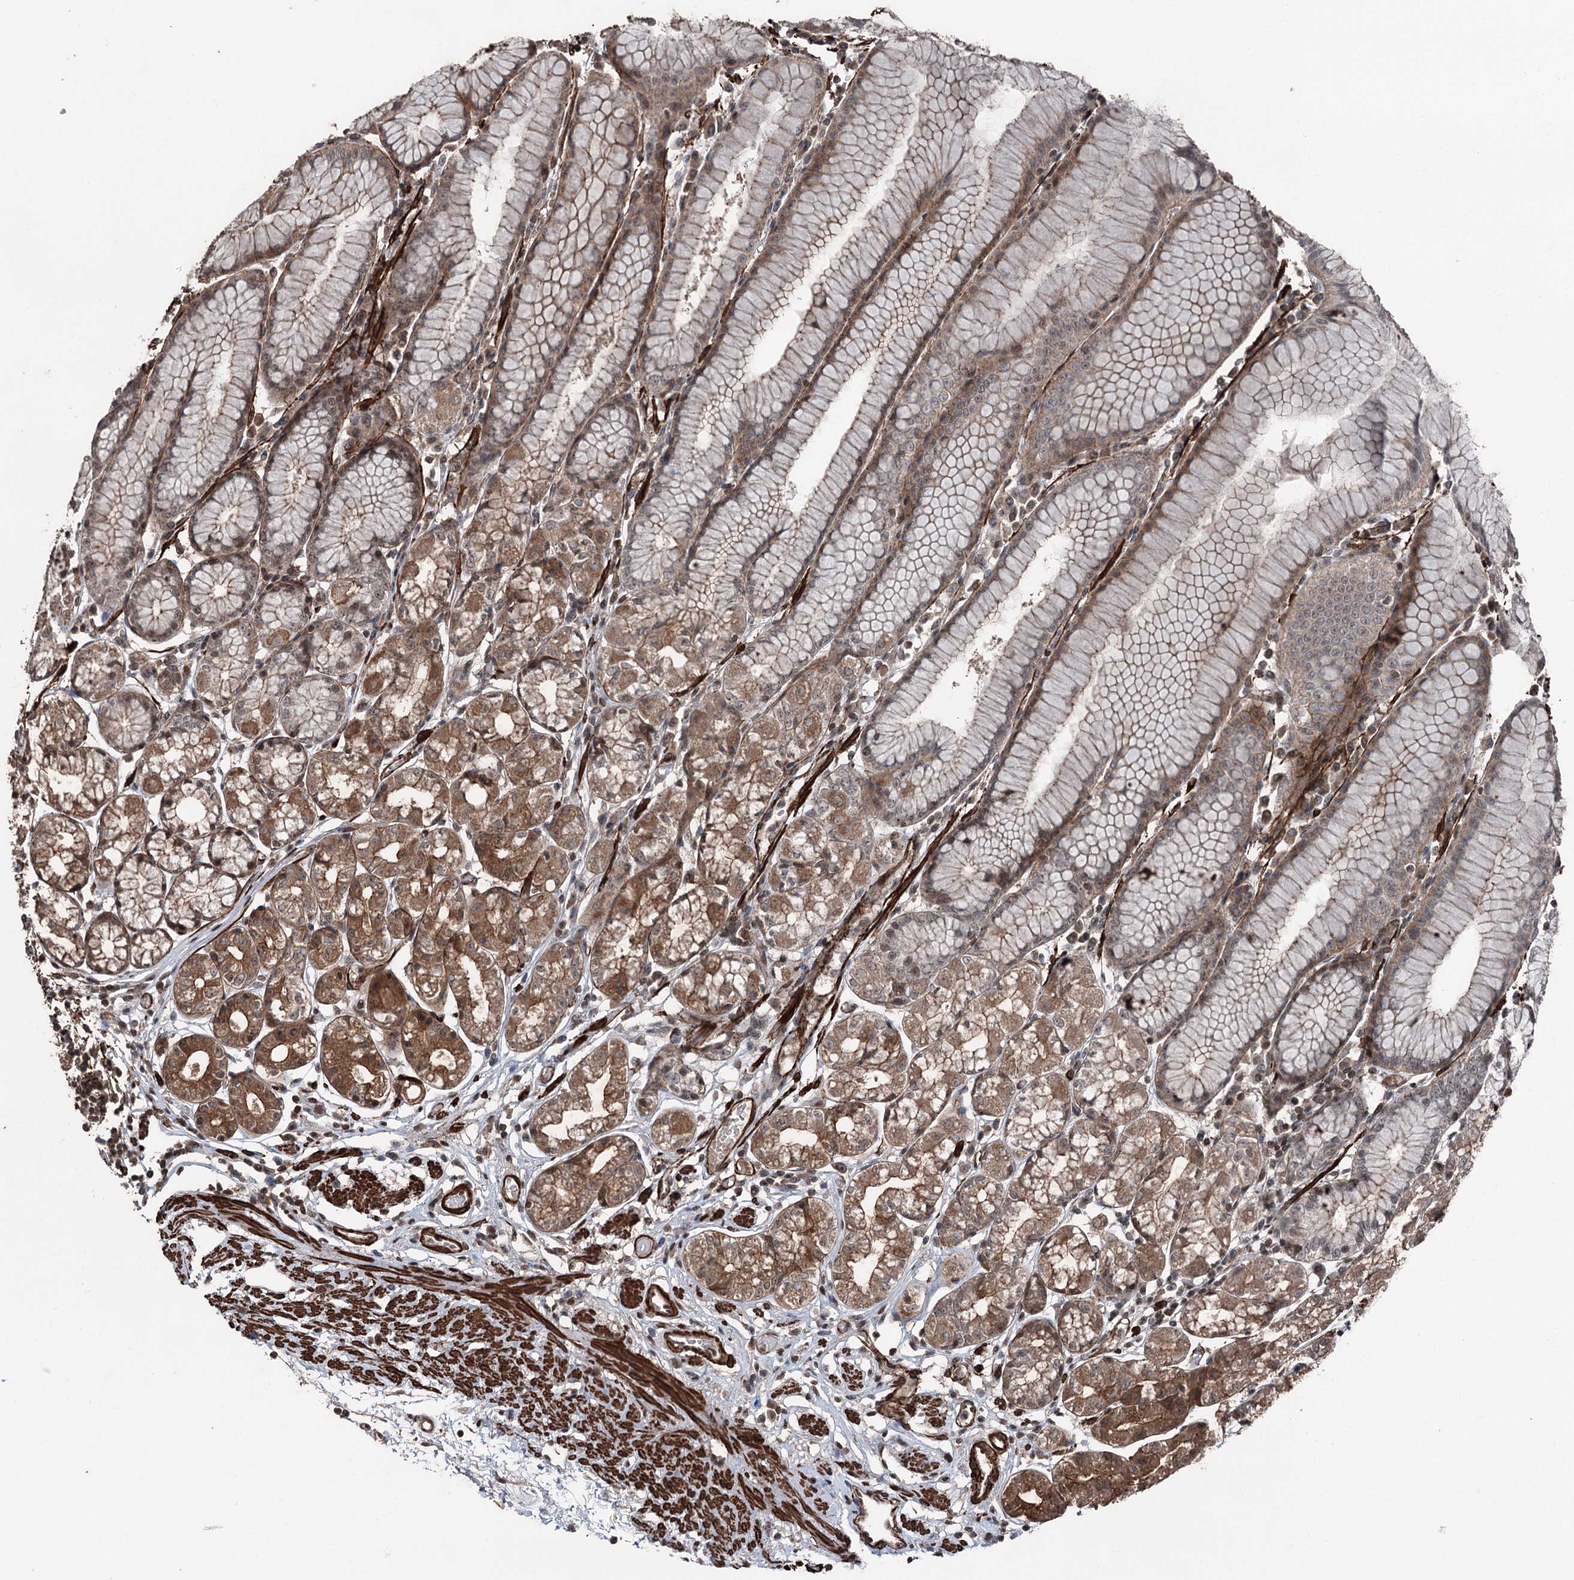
{"staining": {"intensity": "moderate", "quantity": "25%-75%", "location": "cytoplasmic/membranous,nuclear"}, "tissue": "stomach", "cell_type": "Glandular cells", "image_type": "normal", "snomed": [{"axis": "morphology", "description": "Normal tissue, NOS"}, {"axis": "topography", "description": "Stomach"}], "caption": "Immunohistochemical staining of unremarkable stomach reveals medium levels of moderate cytoplasmic/membranous,nuclear staining in about 25%-75% of glandular cells.", "gene": "CCDC82", "patient": {"sex": "female", "age": 57}}